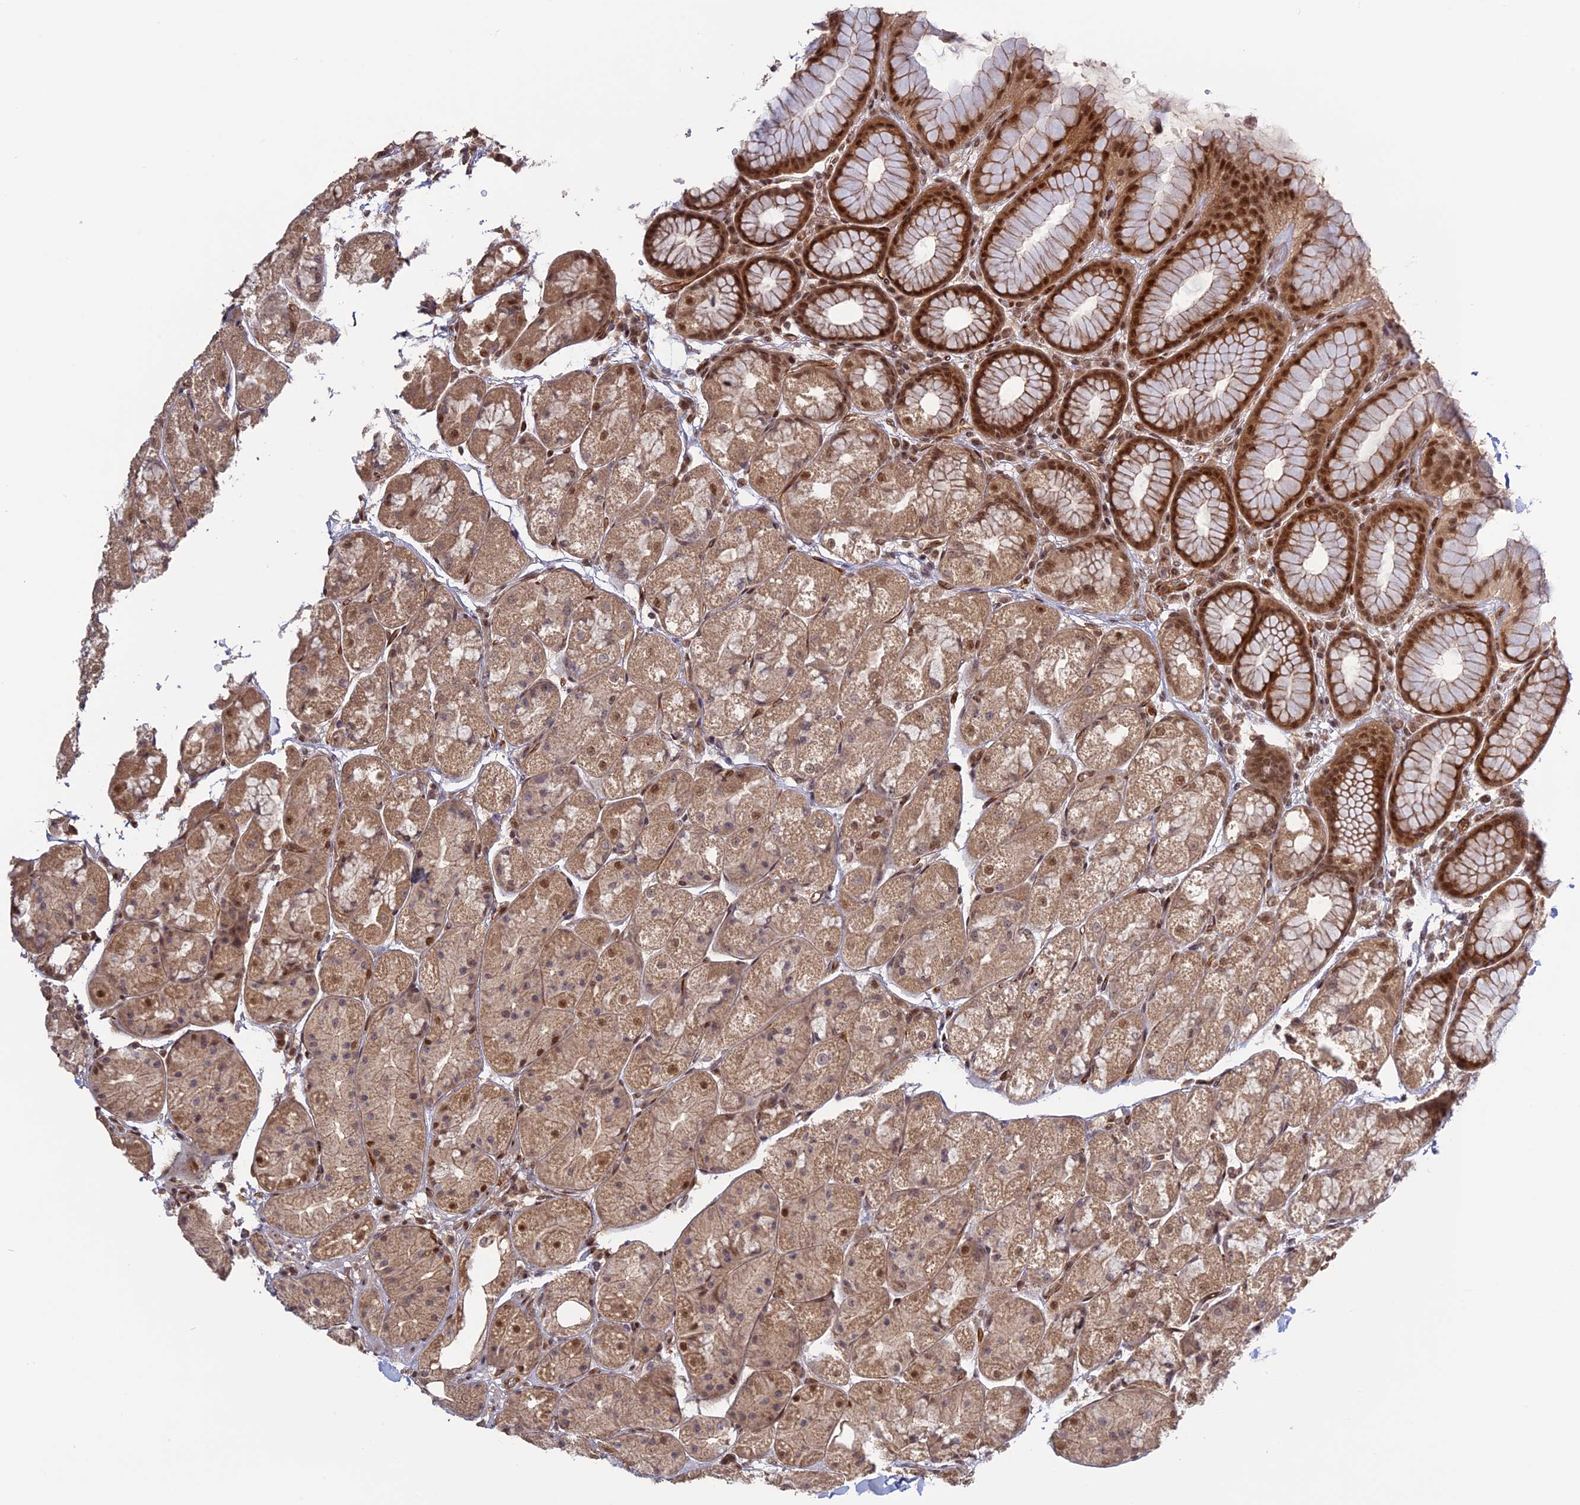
{"staining": {"intensity": "moderate", "quantity": ">75%", "location": "cytoplasmic/membranous,nuclear"}, "tissue": "stomach", "cell_type": "Glandular cells", "image_type": "normal", "snomed": [{"axis": "morphology", "description": "Normal tissue, NOS"}, {"axis": "topography", "description": "Stomach"}], "caption": "Moderate cytoplasmic/membranous,nuclear expression for a protein is seen in approximately >75% of glandular cells of normal stomach using immunohistochemistry.", "gene": "PKIG", "patient": {"sex": "male", "age": 57}}